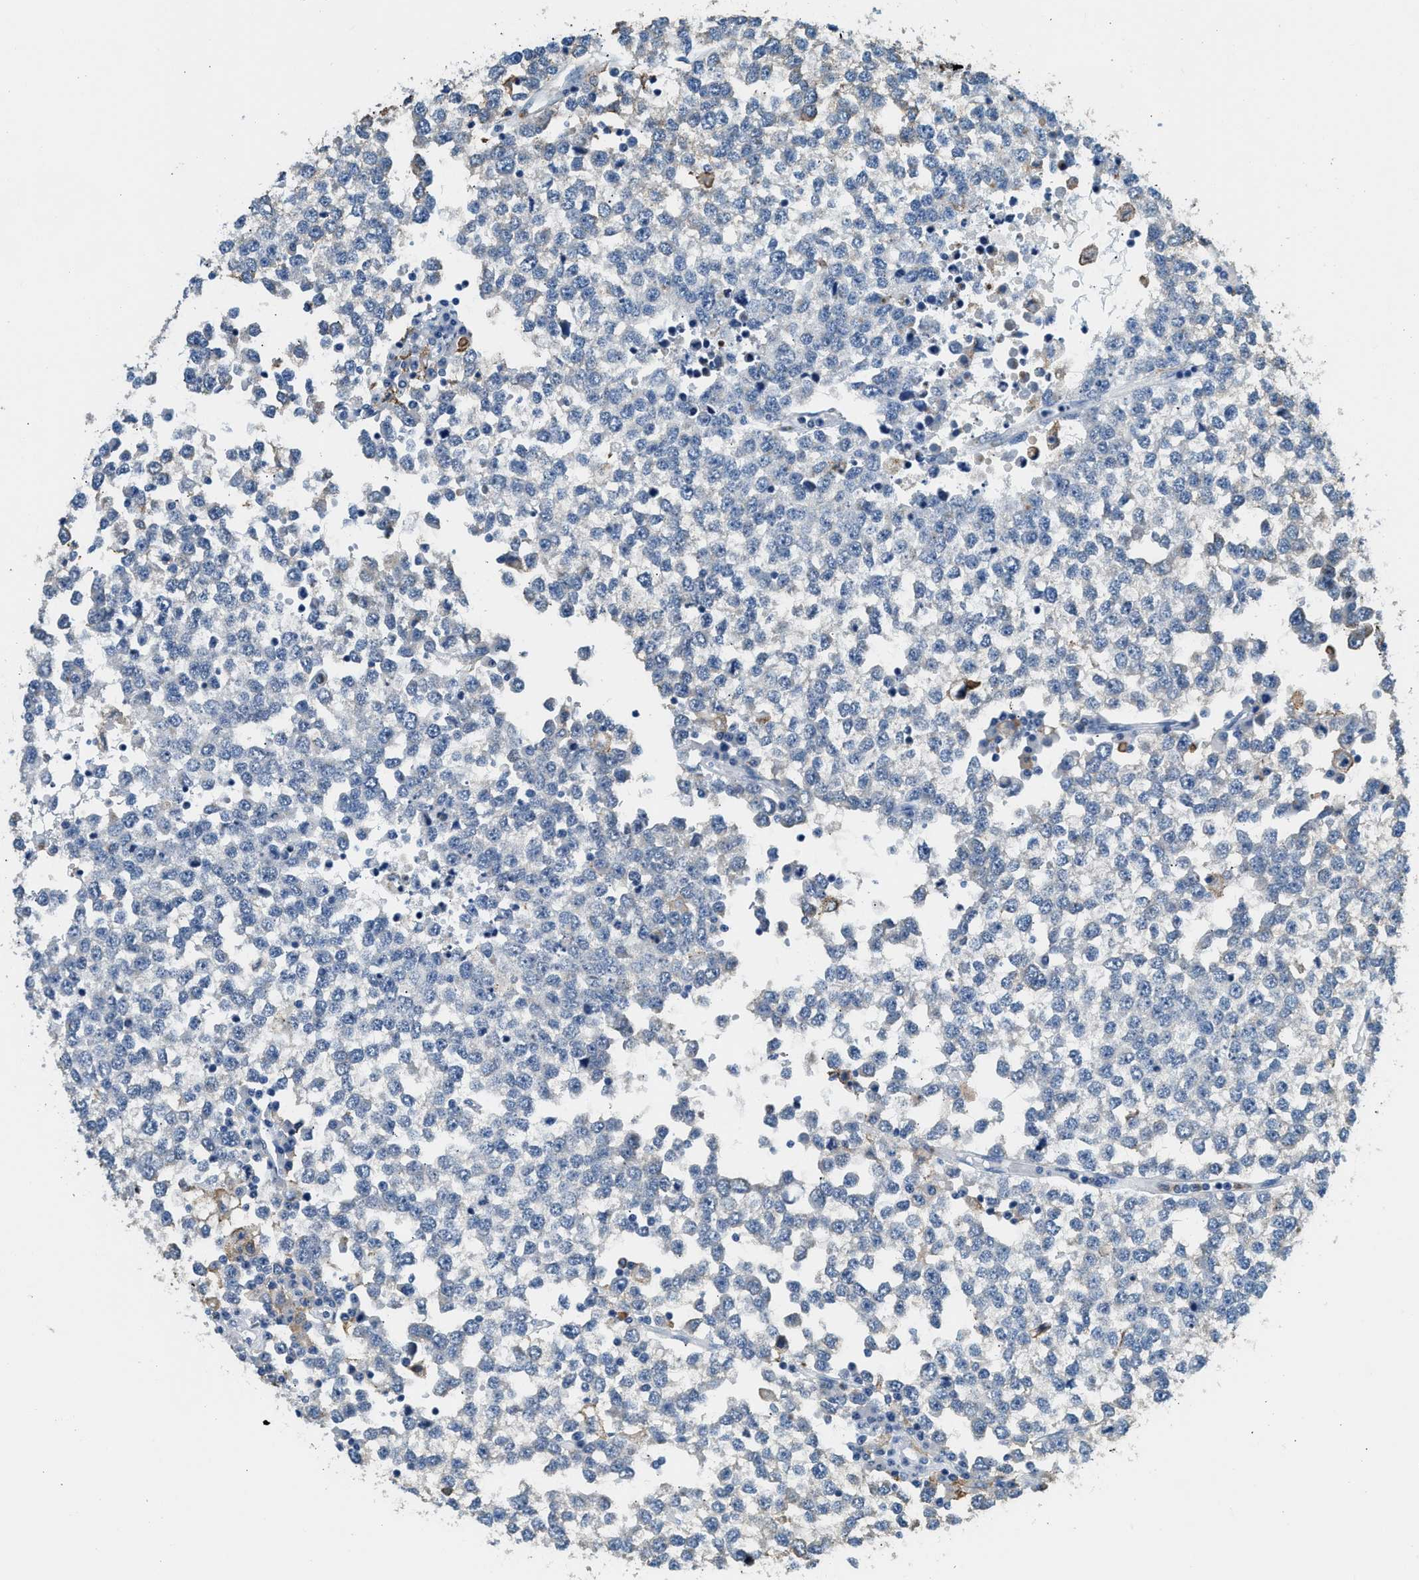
{"staining": {"intensity": "negative", "quantity": "none", "location": "none"}, "tissue": "testis cancer", "cell_type": "Tumor cells", "image_type": "cancer", "snomed": [{"axis": "morphology", "description": "Seminoma, NOS"}, {"axis": "topography", "description": "Testis"}], "caption": "The immunohistochemistry (IHC) photomicrograph has no significant staining in tumor cells of seminoma (testis) tissue.", "gene": "LRP1", "patient": {"sex": "male", "age": 65}}